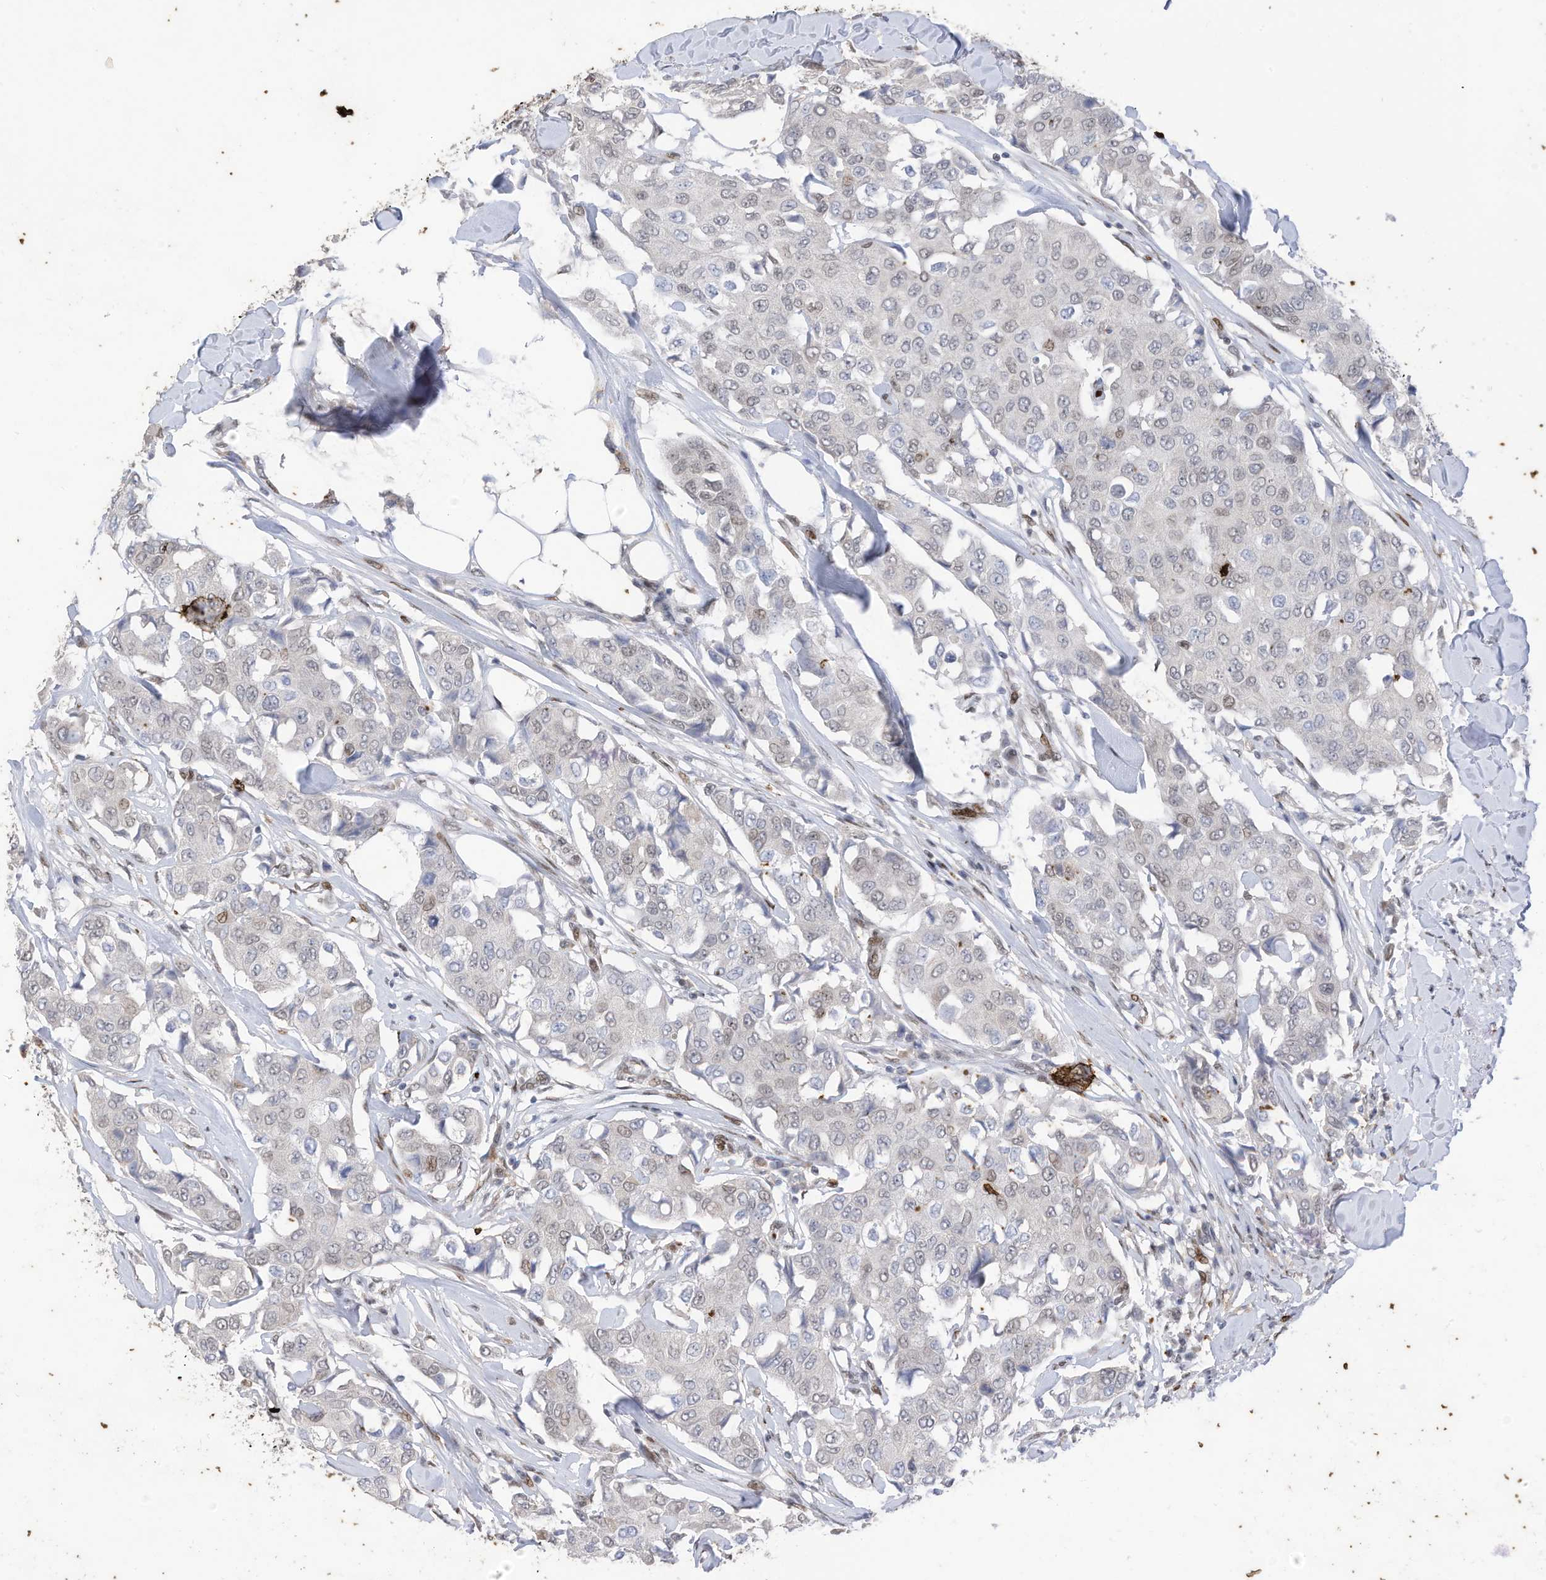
{"staining": {"intensity": "moderate", "quantity": "<25%", "location": "nuclear"}, "tissue": "breast cancer", "cell_type": "Tumor cells", "image_type": "cancer", "snomed": [{"axis": "morphology", "description": "Duct carcinoma"}, {"axis": "topography", "description": "Breast"}], "caption": "A photomicrograph of breast cancer (intraductal carcinoma) stained for a protein reveals moderate nuclear brown staining in tumor cells. Using DAB (brown) and hematoxylin (blue) stains, captured at high magnification using brightfield microscopy.", "gene": "RABL3", "patient": {"sex": "female", "age": 80}}